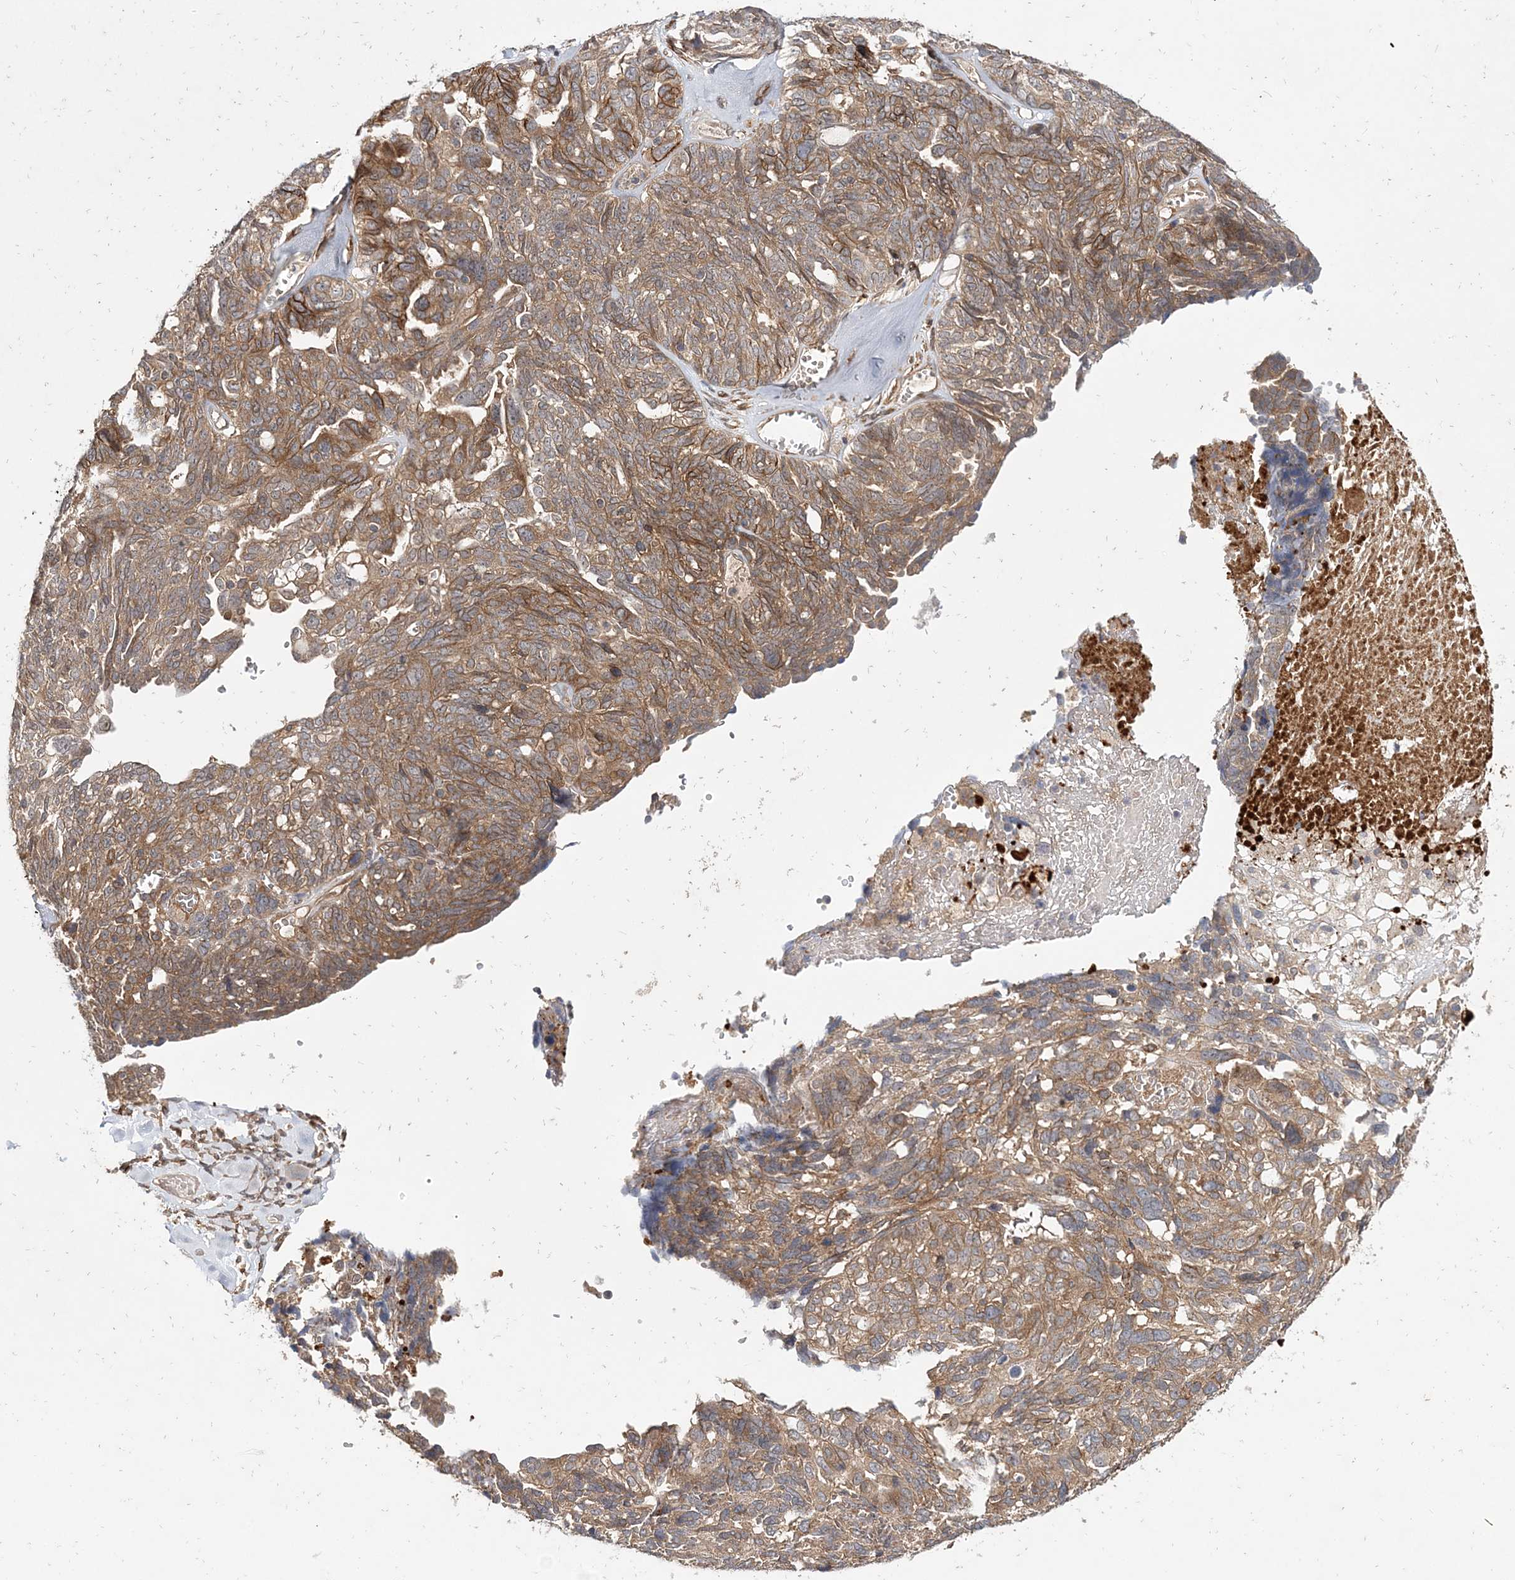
{"staining": {"intensity": "moderate", "quantity": "25%-75%", "location": "cytoplasmic/membranous"}, "tissue": "ovarian cancer", "cell_type": "Tumor cells", "image_type": "cancer", "snomed": [{"axis": "morphology", "description": "Cystadenocarcinoma, serous, NOS"}, {"axis": "topography", "description": "Ovary"}], "caption": "Moderate cytoplasmic/membranous positivity is identified in about 25%-75% of tumor cells in serous cystadenocarcinoma (ovarian).", "gene": "TMEM9B", "patient": {"sex": "female", "age": 79}}